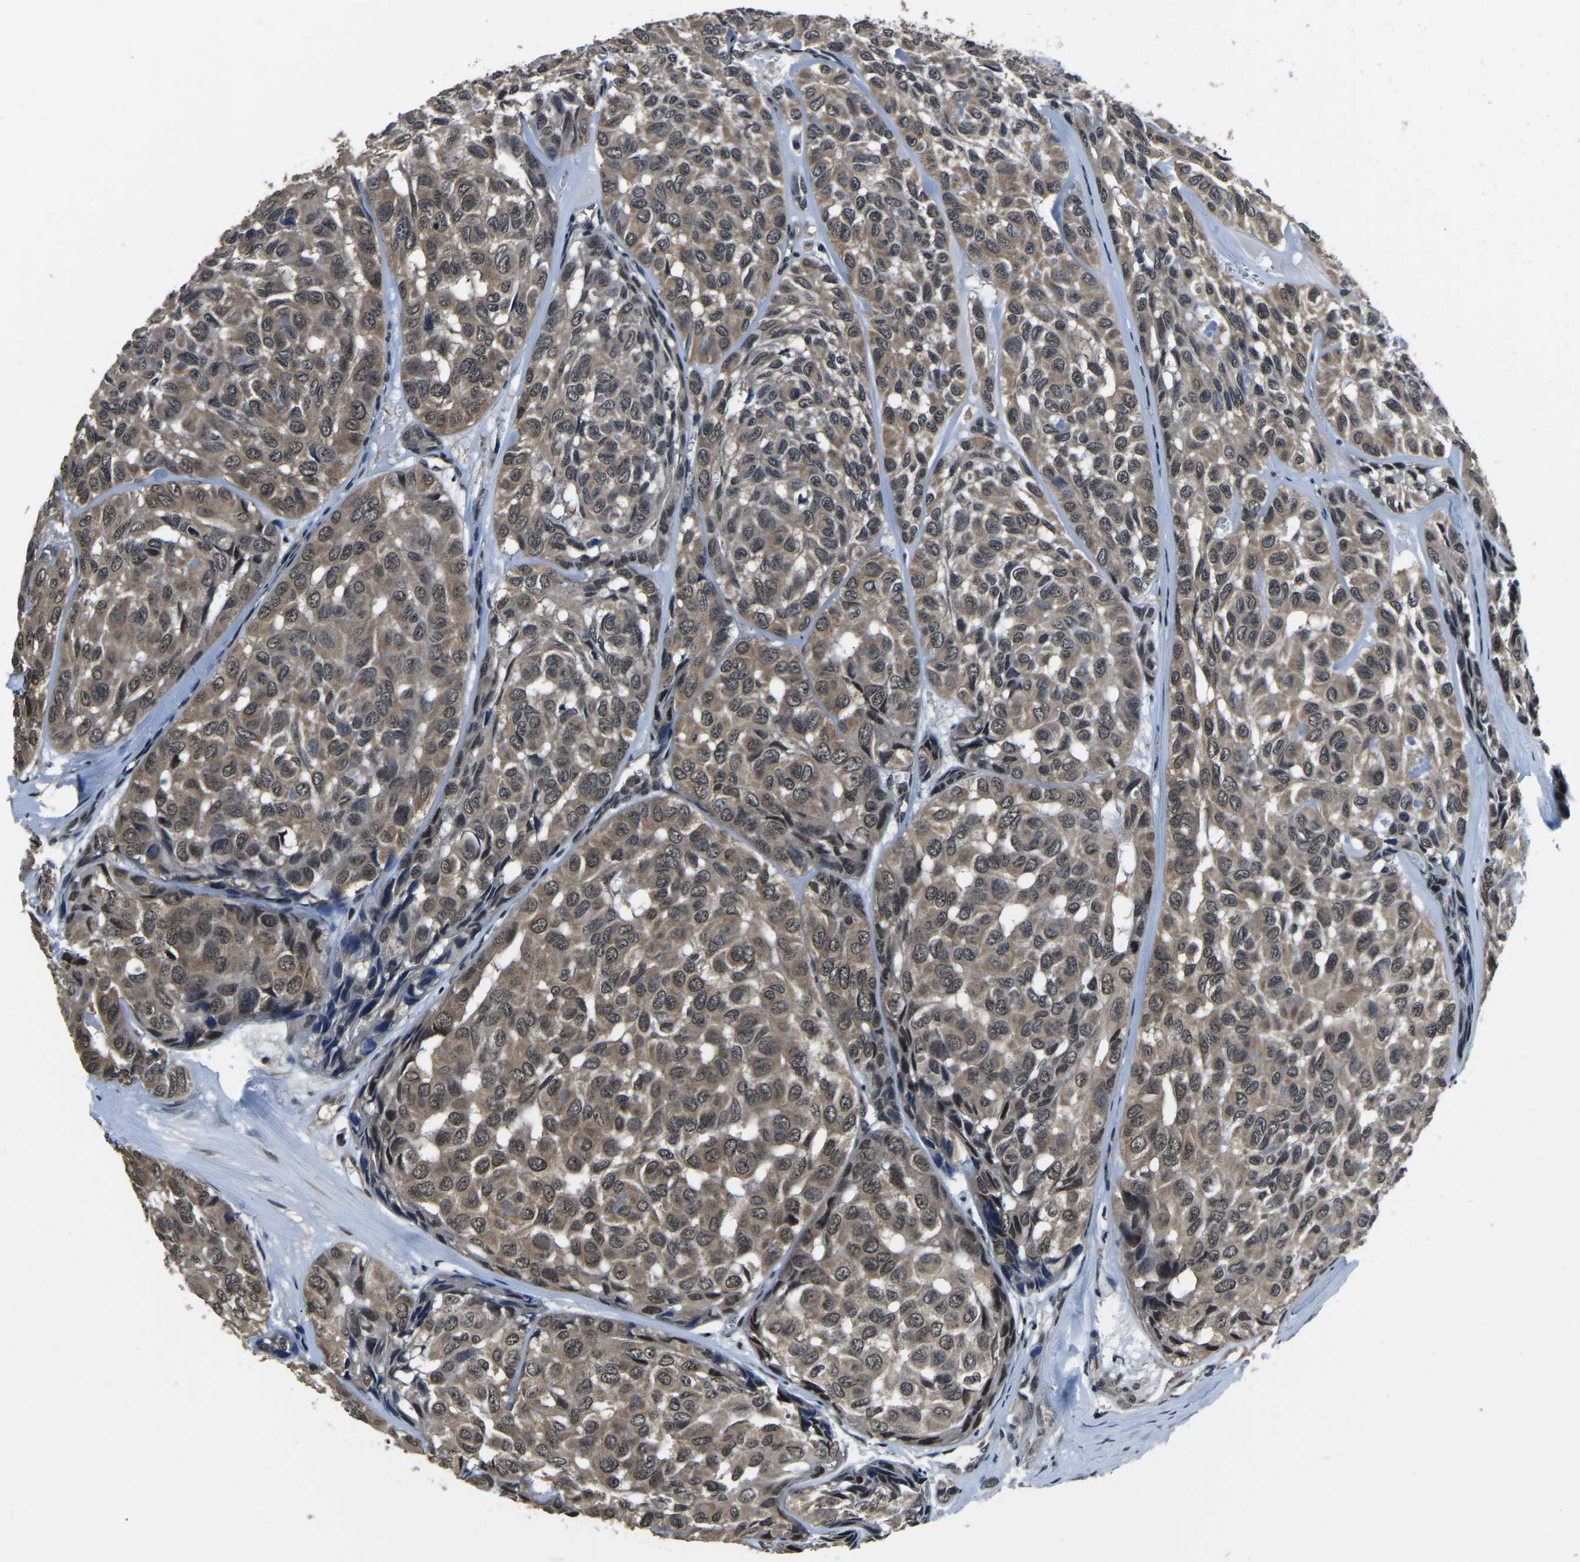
{"staining": {"intensity": "moderate", "quantity": ">75%", "location": "cytoplasmic/membranous"}, "tissue": "head and neck cancer", "cell_type": "Tumor cells", "image_type": "cancer", "snomed": [{"axis": "morphology", "description": "Adenocarcinoma, NOS"}, {"axis": "topography", "description": "Salivary gland, NOS"}, {"axis": "topography", "description": "Head-Neck"}], "caption": "This histopathology image shows immunohistochemistry (IHC) staining of head and neck cancer (adenocarcinoma), with medium moderate cytoplasmic/membranous positivity in about >75% of tumor cells.", "gene": "ANKIB1", "patient": {"sex": "female", "age": 76}}